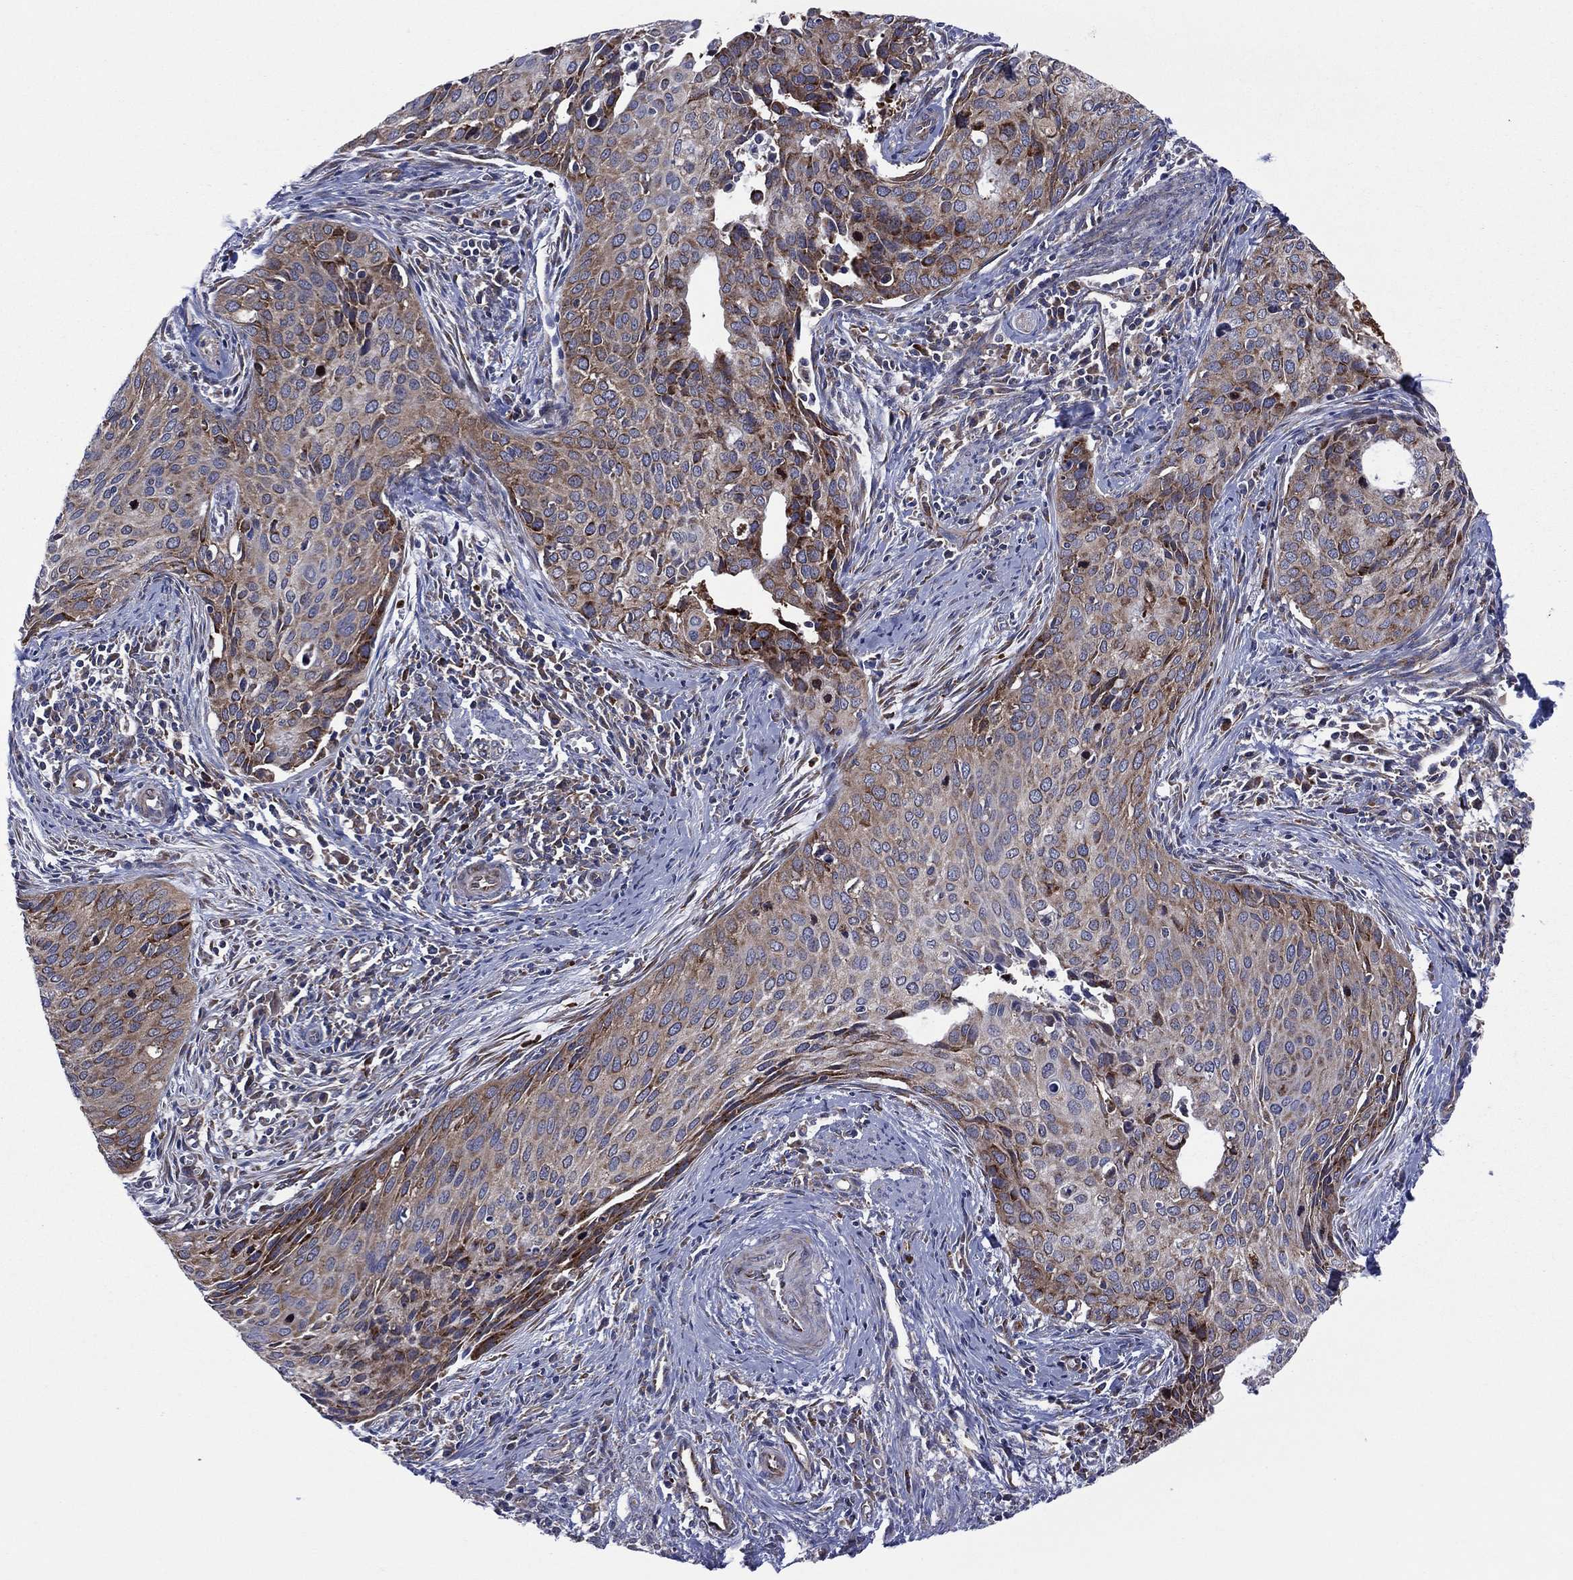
{"staining": {"intensity": "strong", "quantity": "25%-75%", "location": "cytoplasmic/membranous"}, "tissue": "cervical cancer", "cell_type": "Tumor cells", "image_type": "cancer", "snomed": [{"axis": "morphology", "description": "Squamous cell carcinoma, NOS"}, {"axis": "topography", "description": "Cervix"}], "caption": "IHC image of neoplastic tissue: squamous cell carcinoma (cervical) stained using IHC shows high levels of strong protein expression localized specifically in the cytoplasmic/membranous of tumor cells, appearing as a cytoplasmic/membranous brown color.", "gene": "GPR155", "patient": {"sex": "female", "age": 29}}